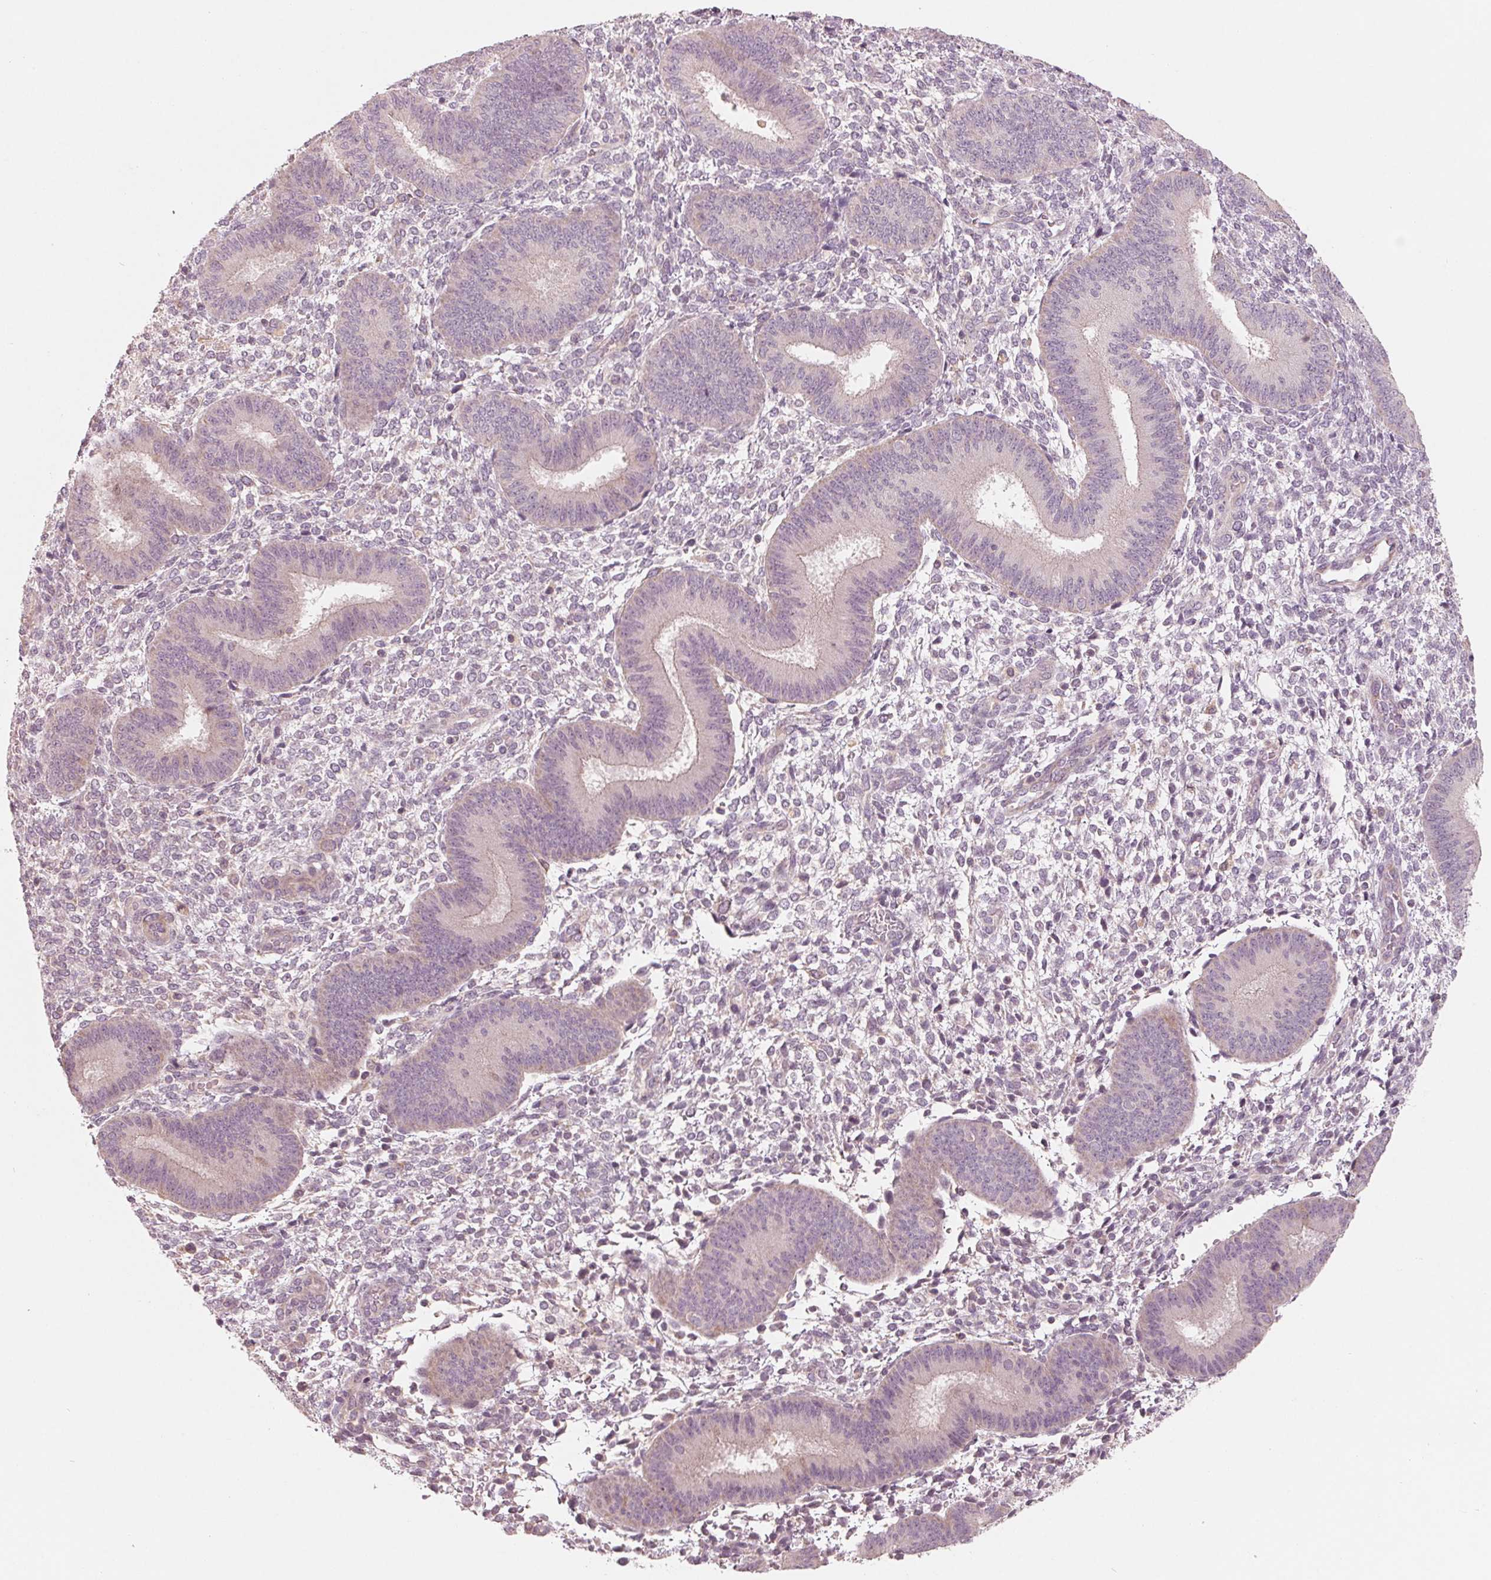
{"staining": {"intensity": "negative", "quantity": "none", "location": "none"}, "tissue": "endometrium", "cell_type": "Cells in endometrial stroma", "image_type": "normal", "snomed": [{"axis": "morphology", "description": "Normal tissue, NOS"}, {"axis": "topography", "description": "Endometrium"}], "caption": "This is an immunohistochemistry micrograph of normal endometrium. There is no expression in cells in endometrial stroma.", "gene": "AQP8", "patient": {"sex": "female", "age": 39}}